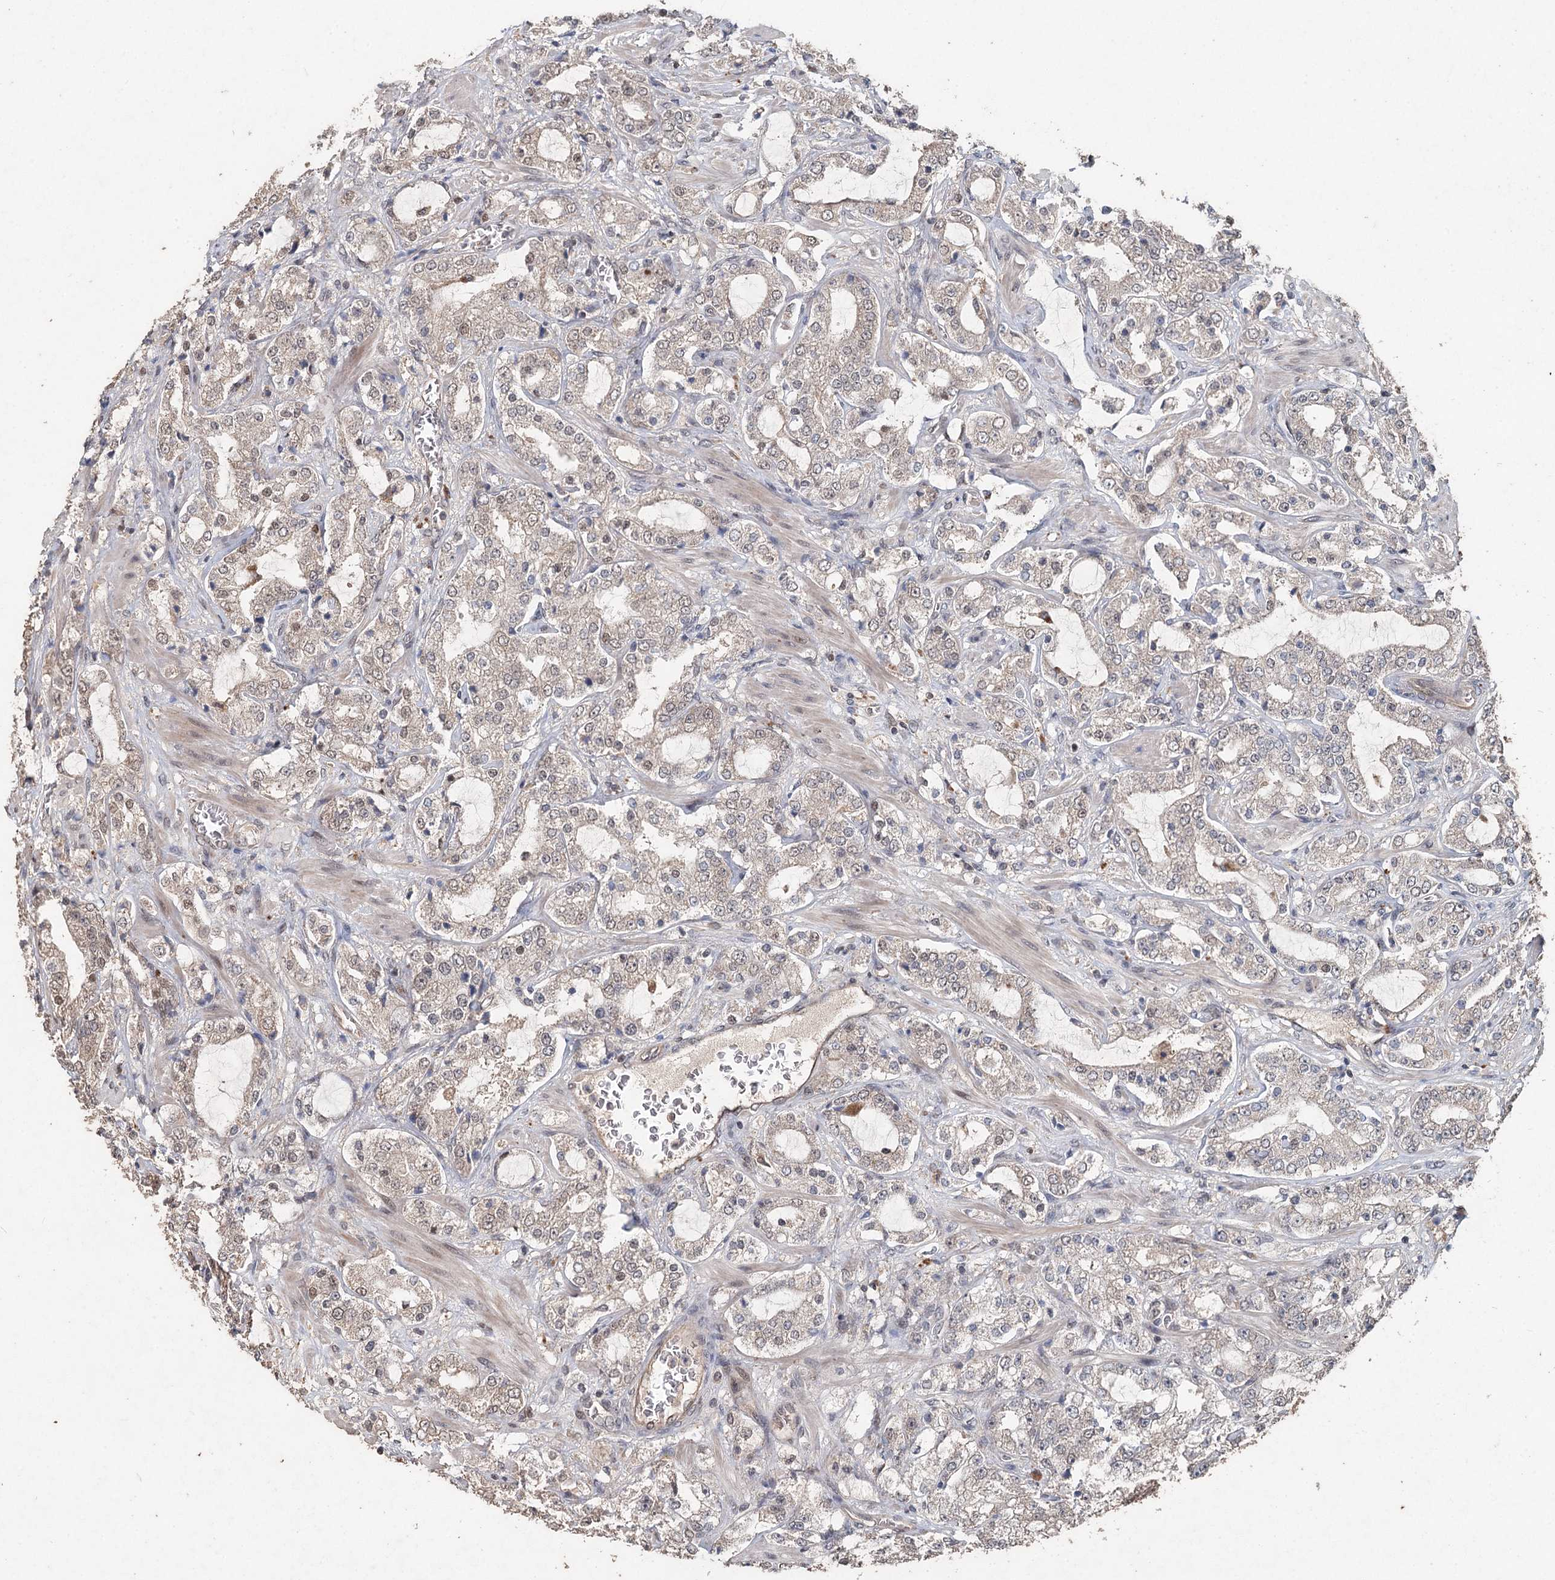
{"staining": {"intensity": "weak", "quantity": "<25%", "location": "cytoplasmic/membranous,nuclear"}, "tissue": "prostate cancer", "cell_type": "Tumor cells", "image_type": "cancer", "snomed": [{"axis": "morphology", "description": "Adenocarcinoma, High grade"}, {"axis": "topography", "description": "Prostate"}], "caption": "A histopathology image of human prostate cancer (high-grade adenocarcinoma) is negative for staining in tumor cells.", "gene": "FBXO7", "patient": {"sex": "male", "age": 64}}